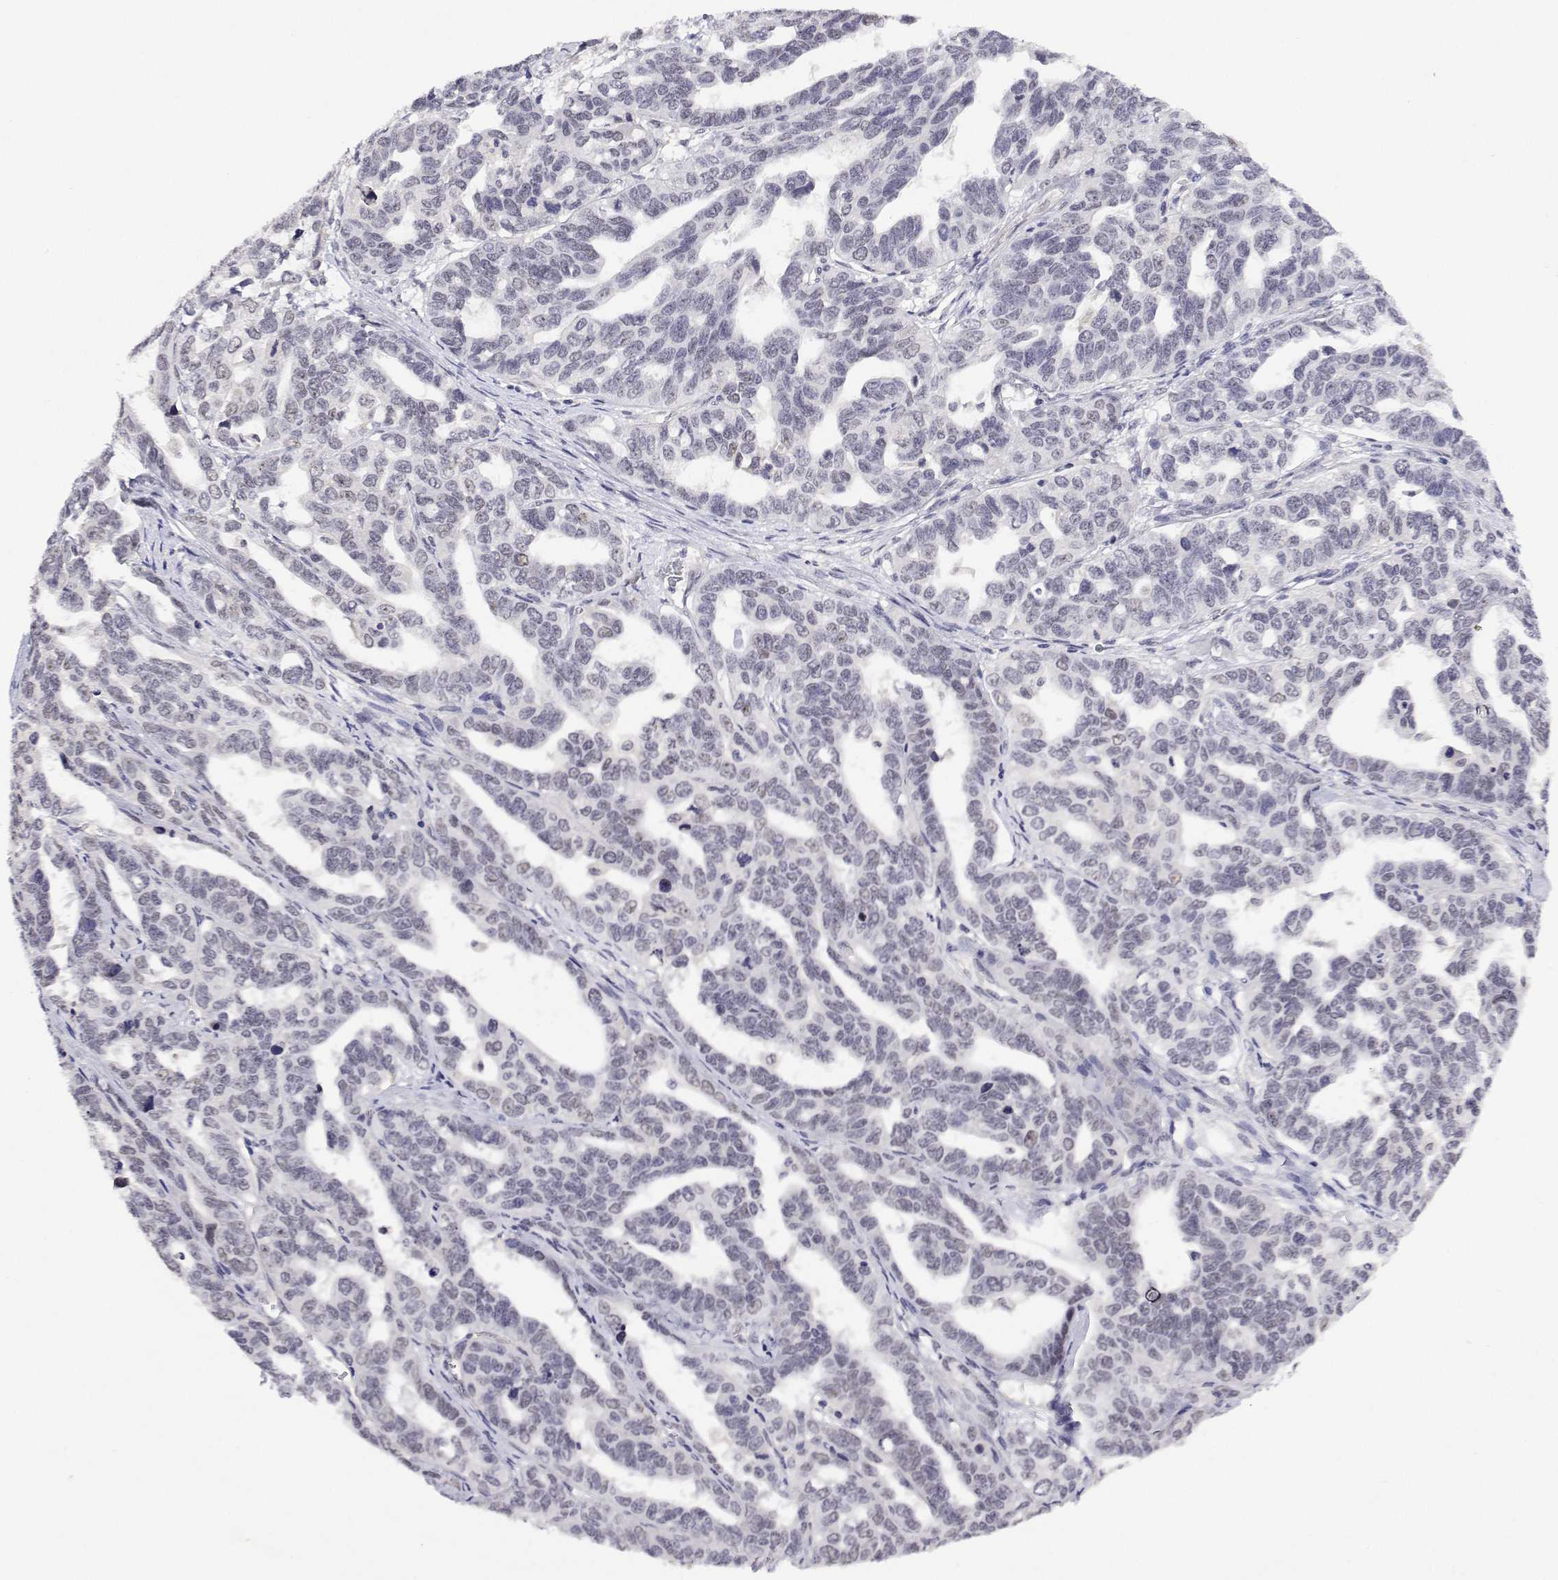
{"staining": {"intensity": "negative", "quantity": "none", "location": "none"}, "tissue": "ovarian cancer", "cell_type": "Tumor cells", "image_type": "cancer", "snomed": [{"axis": "morphology", "description": "Cystadenocarcinoma, serous, NOS"}, {"axis": "topography", "description": "Ovary"}], "caption": "The micrograph reveals no significant expression in tumor cells of ovarian cancer. (DAB IHC, high magnification).", "gene": "NHP2", "patient": {"sex": "female", "age": 69}}